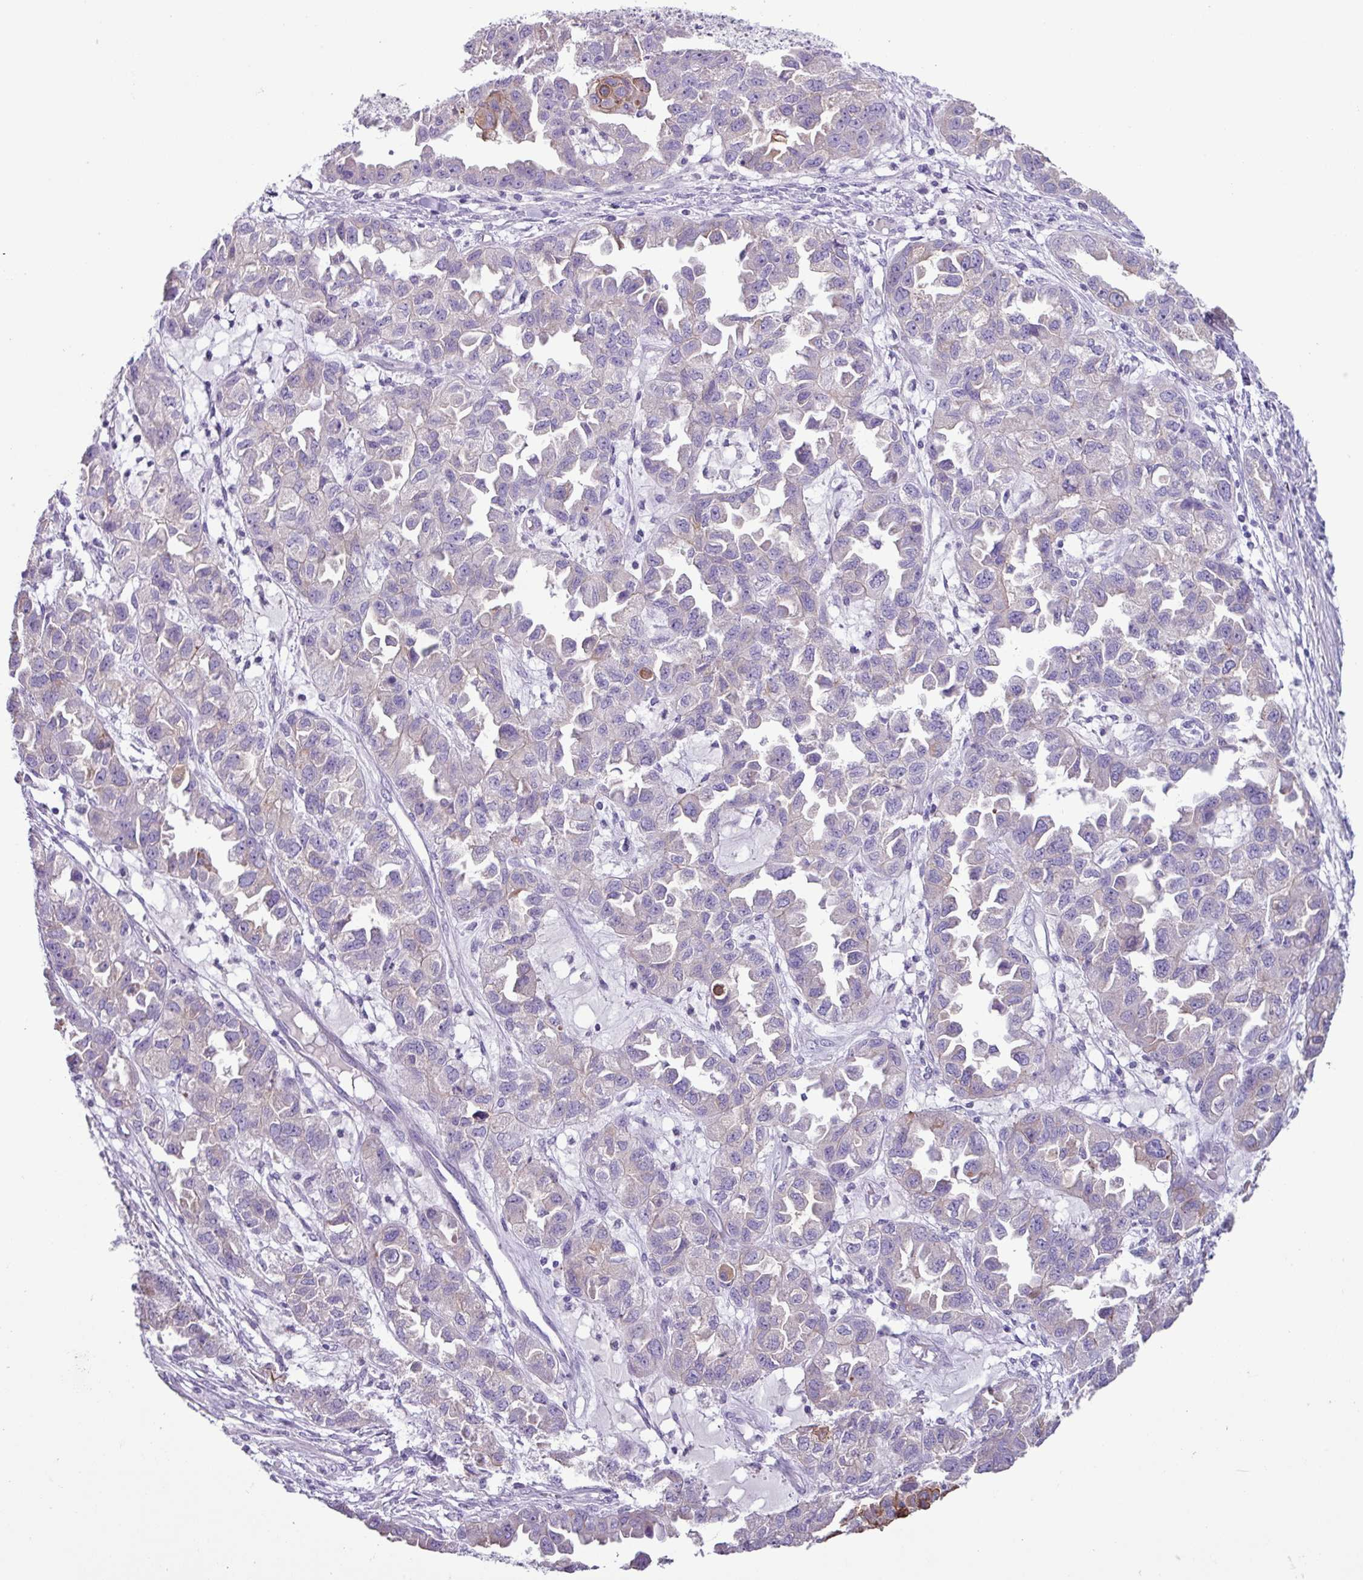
{"staining": {"intensity": "negative", "quantity": "none", "location": "none"}, "tissue": "ovarian cancer", "cell_type": "Tumor cells", "image_type": "cancer", "snomed": [{"axis": "morphology", "description": "Cystadenocarcinoma, serous, NOS"}, {"axis": "topography", "description": "Ovary"}], "caption": "This is a image of immunohistochemistry (IHC) staining of ovarian cancer, which shows no staining in tumor cells.", "gene": "CYSTM1", "patient": {"sex": "female", "age": 84}}